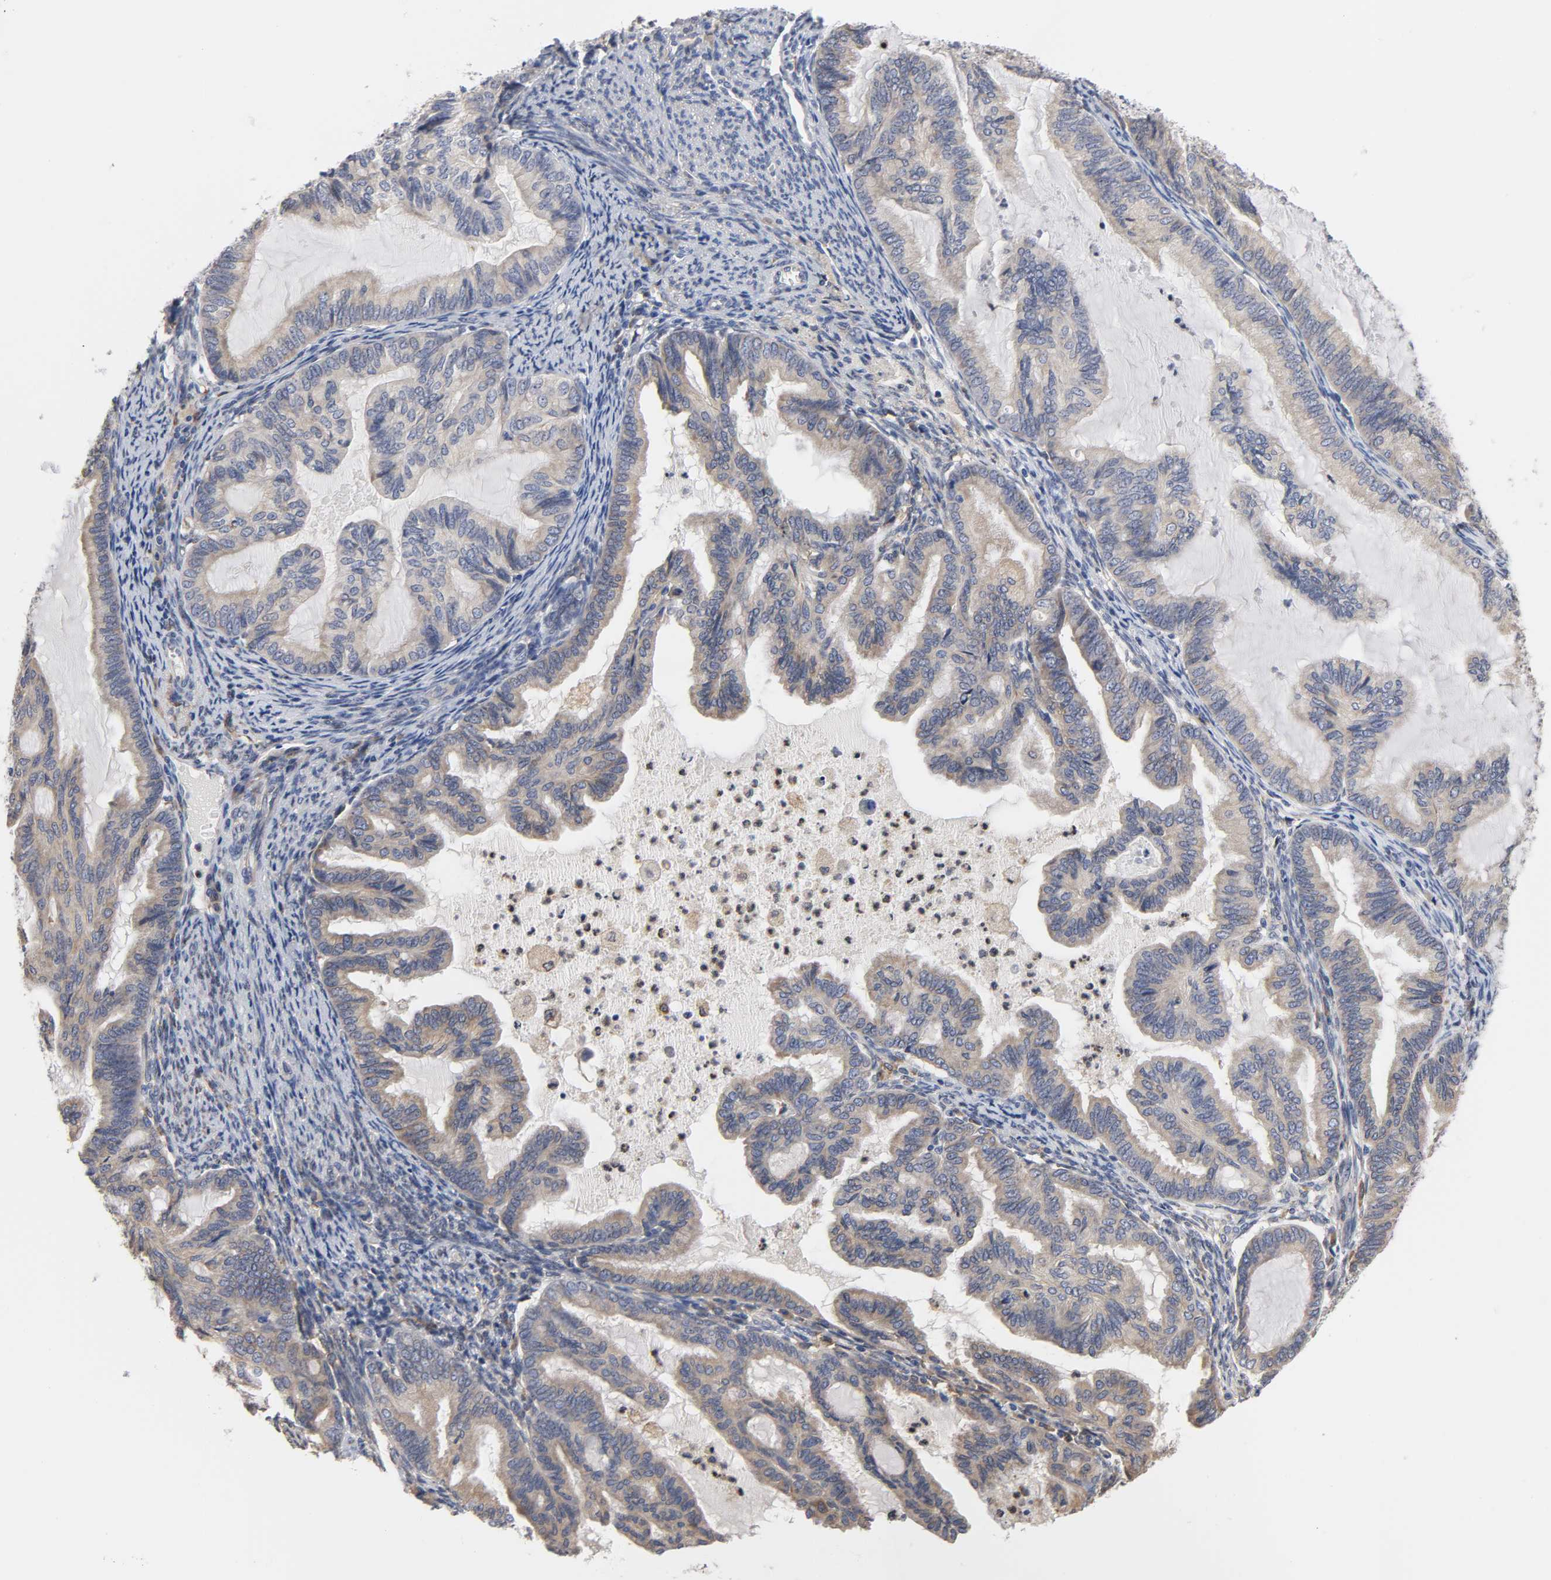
{"staining": {"intensity": "weak", "quantity": ">75%", "location": "cytoplasmic/membranous"}, "tissue": "cervical cancer", "cell_type": "Tumor cells", "image_type": "cancer", "snomed": [{"axis": "morphology", "description": "Normal tissue, NOS"}, {"axis": "morphology", "description": "Adenocarcinoma, NOS"}, {"axis": "topography", "description": "Cervix"}, {"axis": "topography", "description": "Endometrium"}], "caption": "Protein expression by immunohistochemistry (IHC) reveals weak cytoplasmic/membranous staining in approximately >75% of tumor cells in cervical adenocarcinoma. (DAB IHC, brown staining for protein, blue staining for nuclei).", "gene": "HCK", "patient": {"sex": "female", "age": 86}}